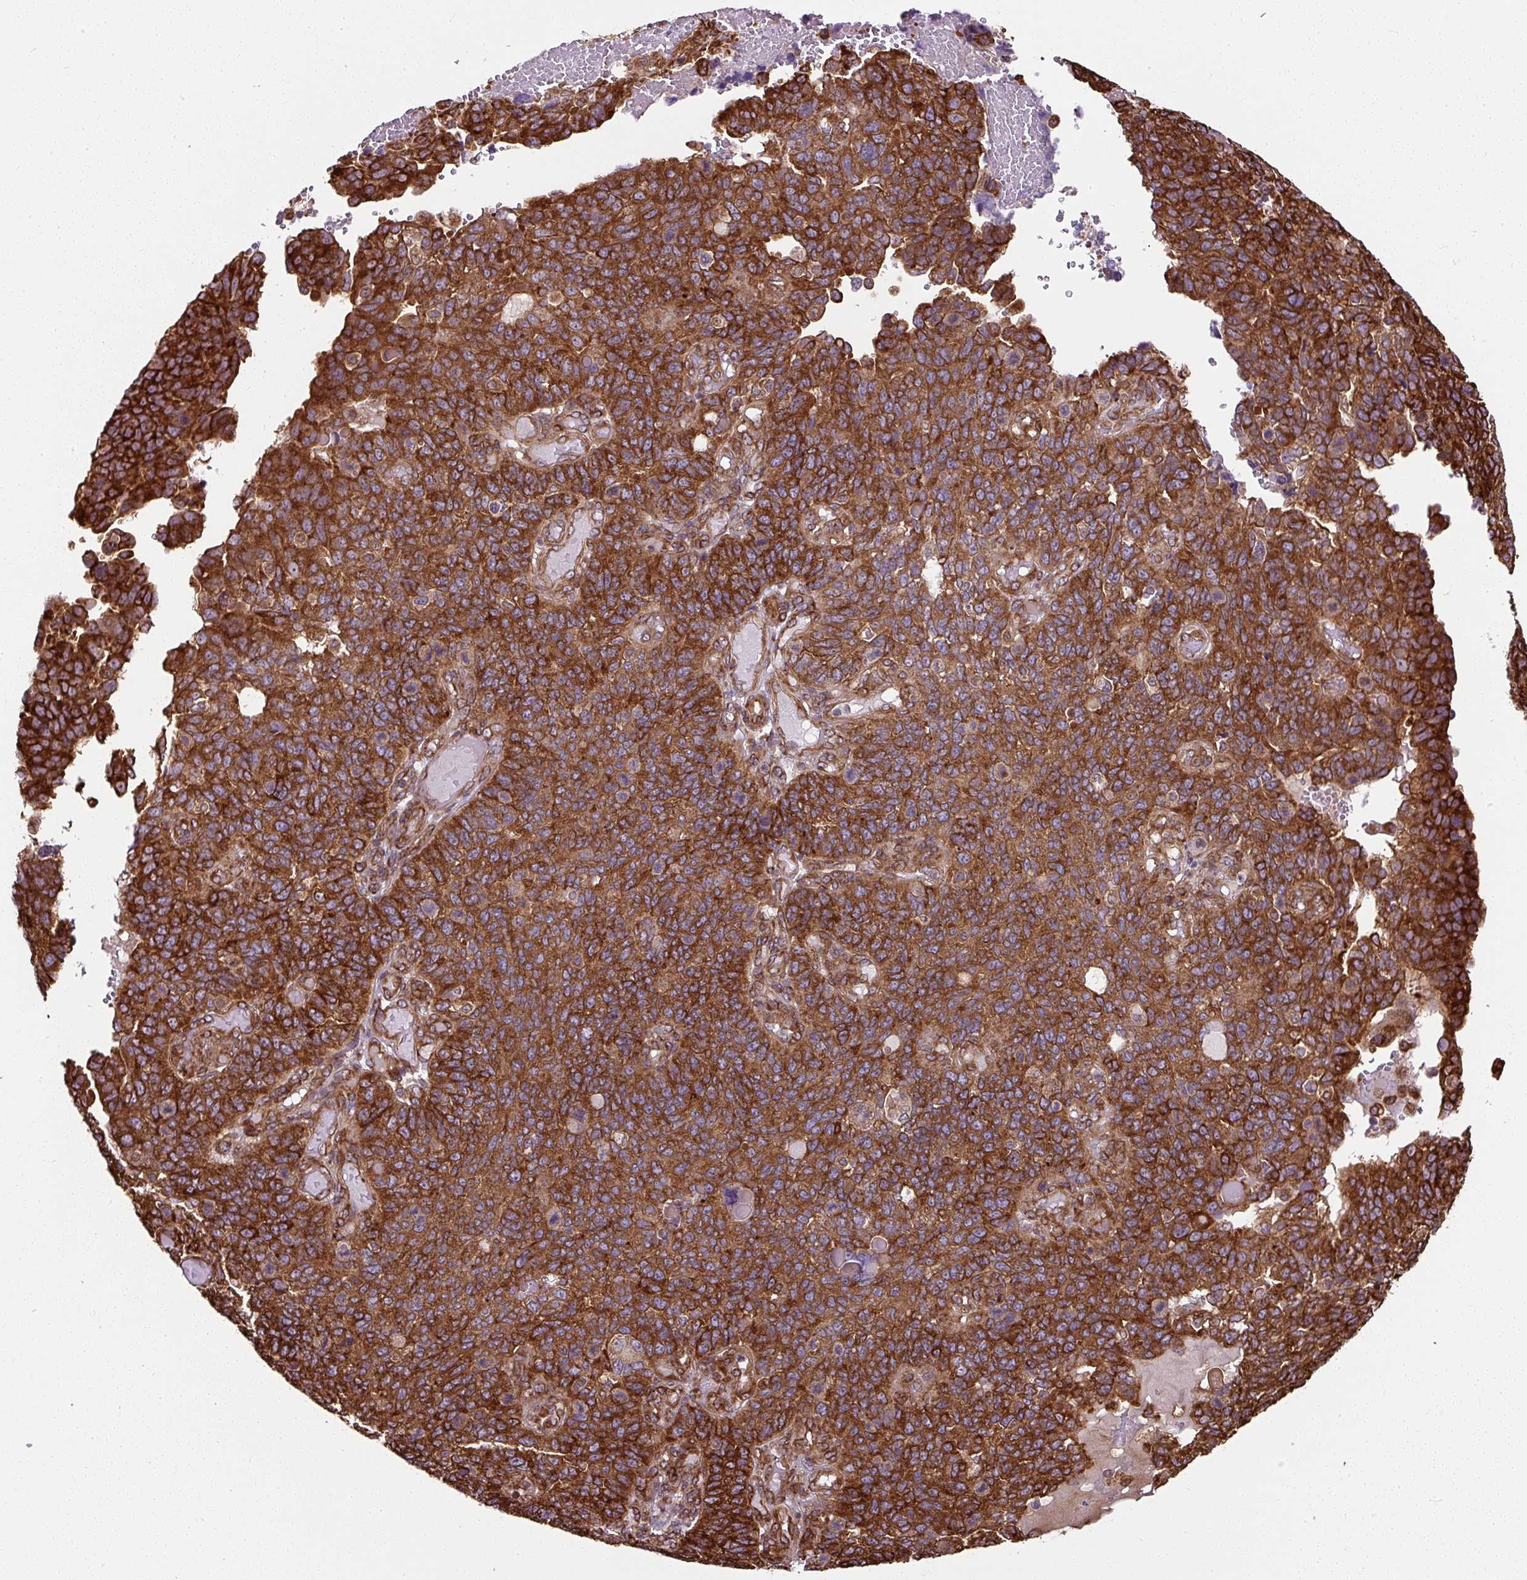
{"staining": {"intensity": "strong", "quantity": ">75%", "location": "cytoplasmic/membranous"}, "tissue": "endometrial cancer", "cell_type": "Tumor cells", "image_type": "cancer", "snomed": [{"axis": "morphology", "description": "Adenocarcinoma, NOS"}, {"axis": "topography", "description": "Endometrium"}], "caption": "Protein expression analysis of human endometrial cancer (adenocarcinoma) reveals strong cytoplasmic/membranous positivity in about >75% of tumor cells. (IHC, brightfield microscopy, high magnification).", "gene": "KDM4E", "patient": {"sex": "female", "age": 66}}